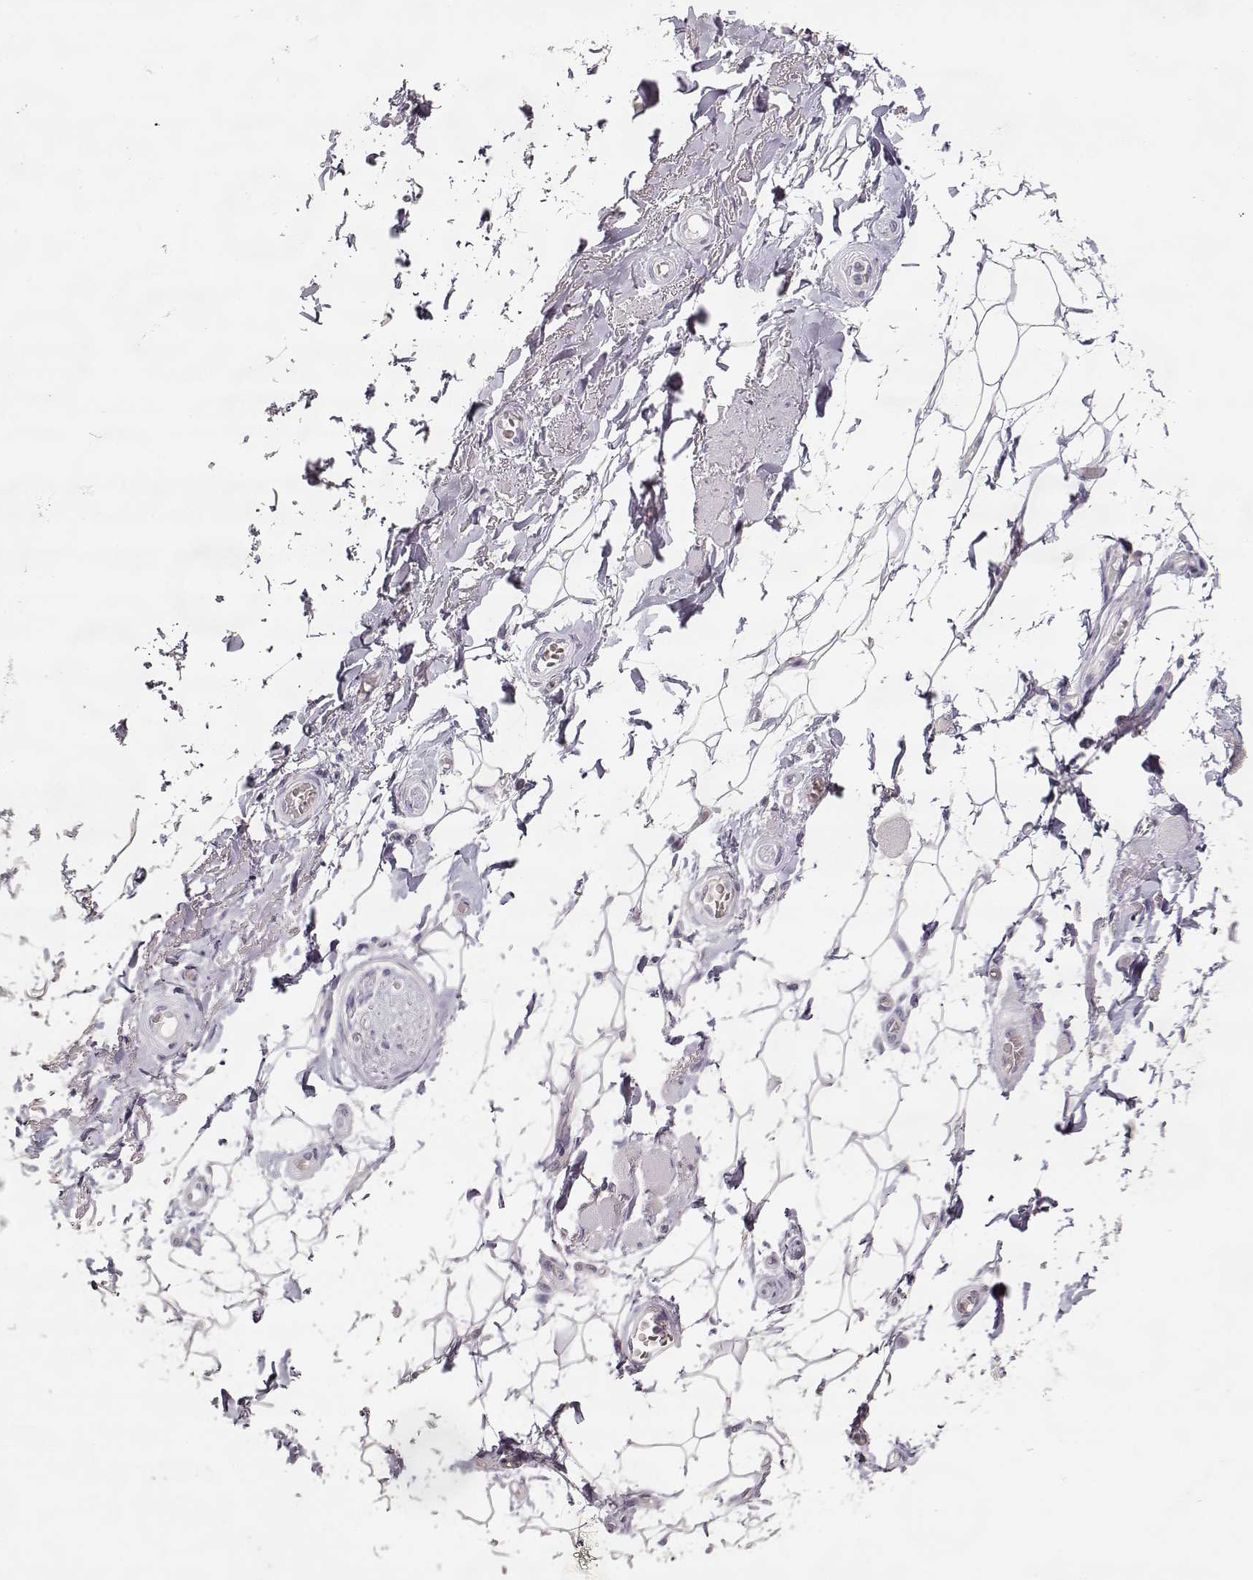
{"staining": {"intensity": "negative", "quantity": "none", "location": "none"}, "tissue": "adipose tissue", "cell_type": "Adipocytes", "image_type": "normal", "snomed": [{"axis": "morphology", "description": "Normal tissue, NOS"}, {"axis": "topography", "description": "Anal"}, {"axis": "topography", "description": "Peripheral nerve tissue"}], "caption": "Normal adipose tissue was stained to show a protein in brown. There is no significant positivity in adipocytes. (DAB immunohistochemistry (IHC) with hematoxylin counter stain).", "gene": "TPH2", "patient": {"sex": "male", "age": 53}}